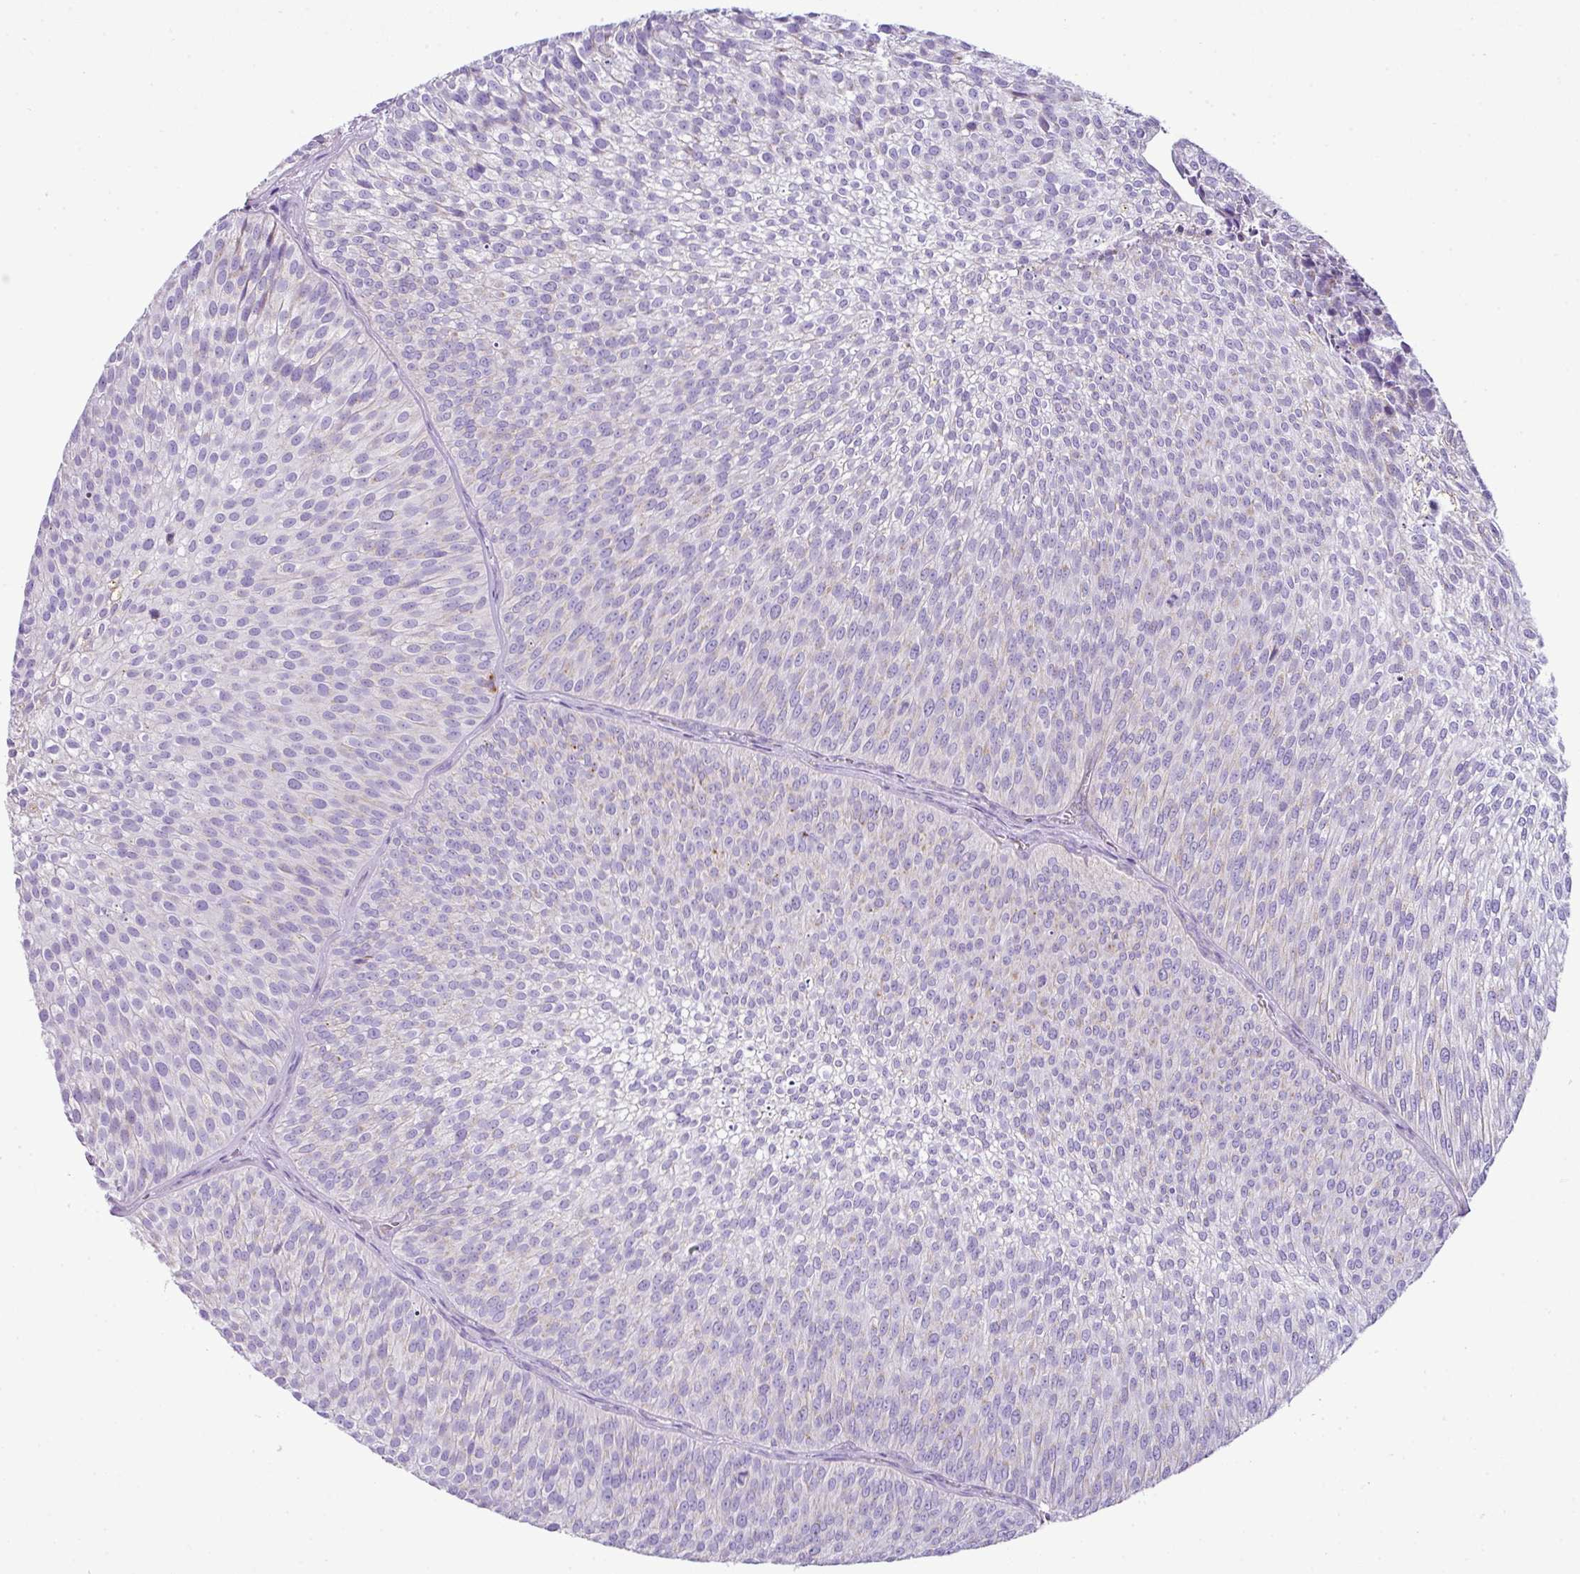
{"staining": {"intensity": "negative", "quantity": "none", "location": "none"}, "tissue": "urothelial cancer", "cell_type": "Tumor cells", "image_type": "cancer", "snomed": [{"axis": "morphology", "description": "Urothelial carcinoma, Low grade"}, {"axis": "topography", "description": "Urinary bladder"}], "caption": "A micrograph of human urothelial carcinoma (low-grade) is negative for staining in tumor cells.", "gene": "PGAP4", "patient": {"sex": "male", "age": 91}}